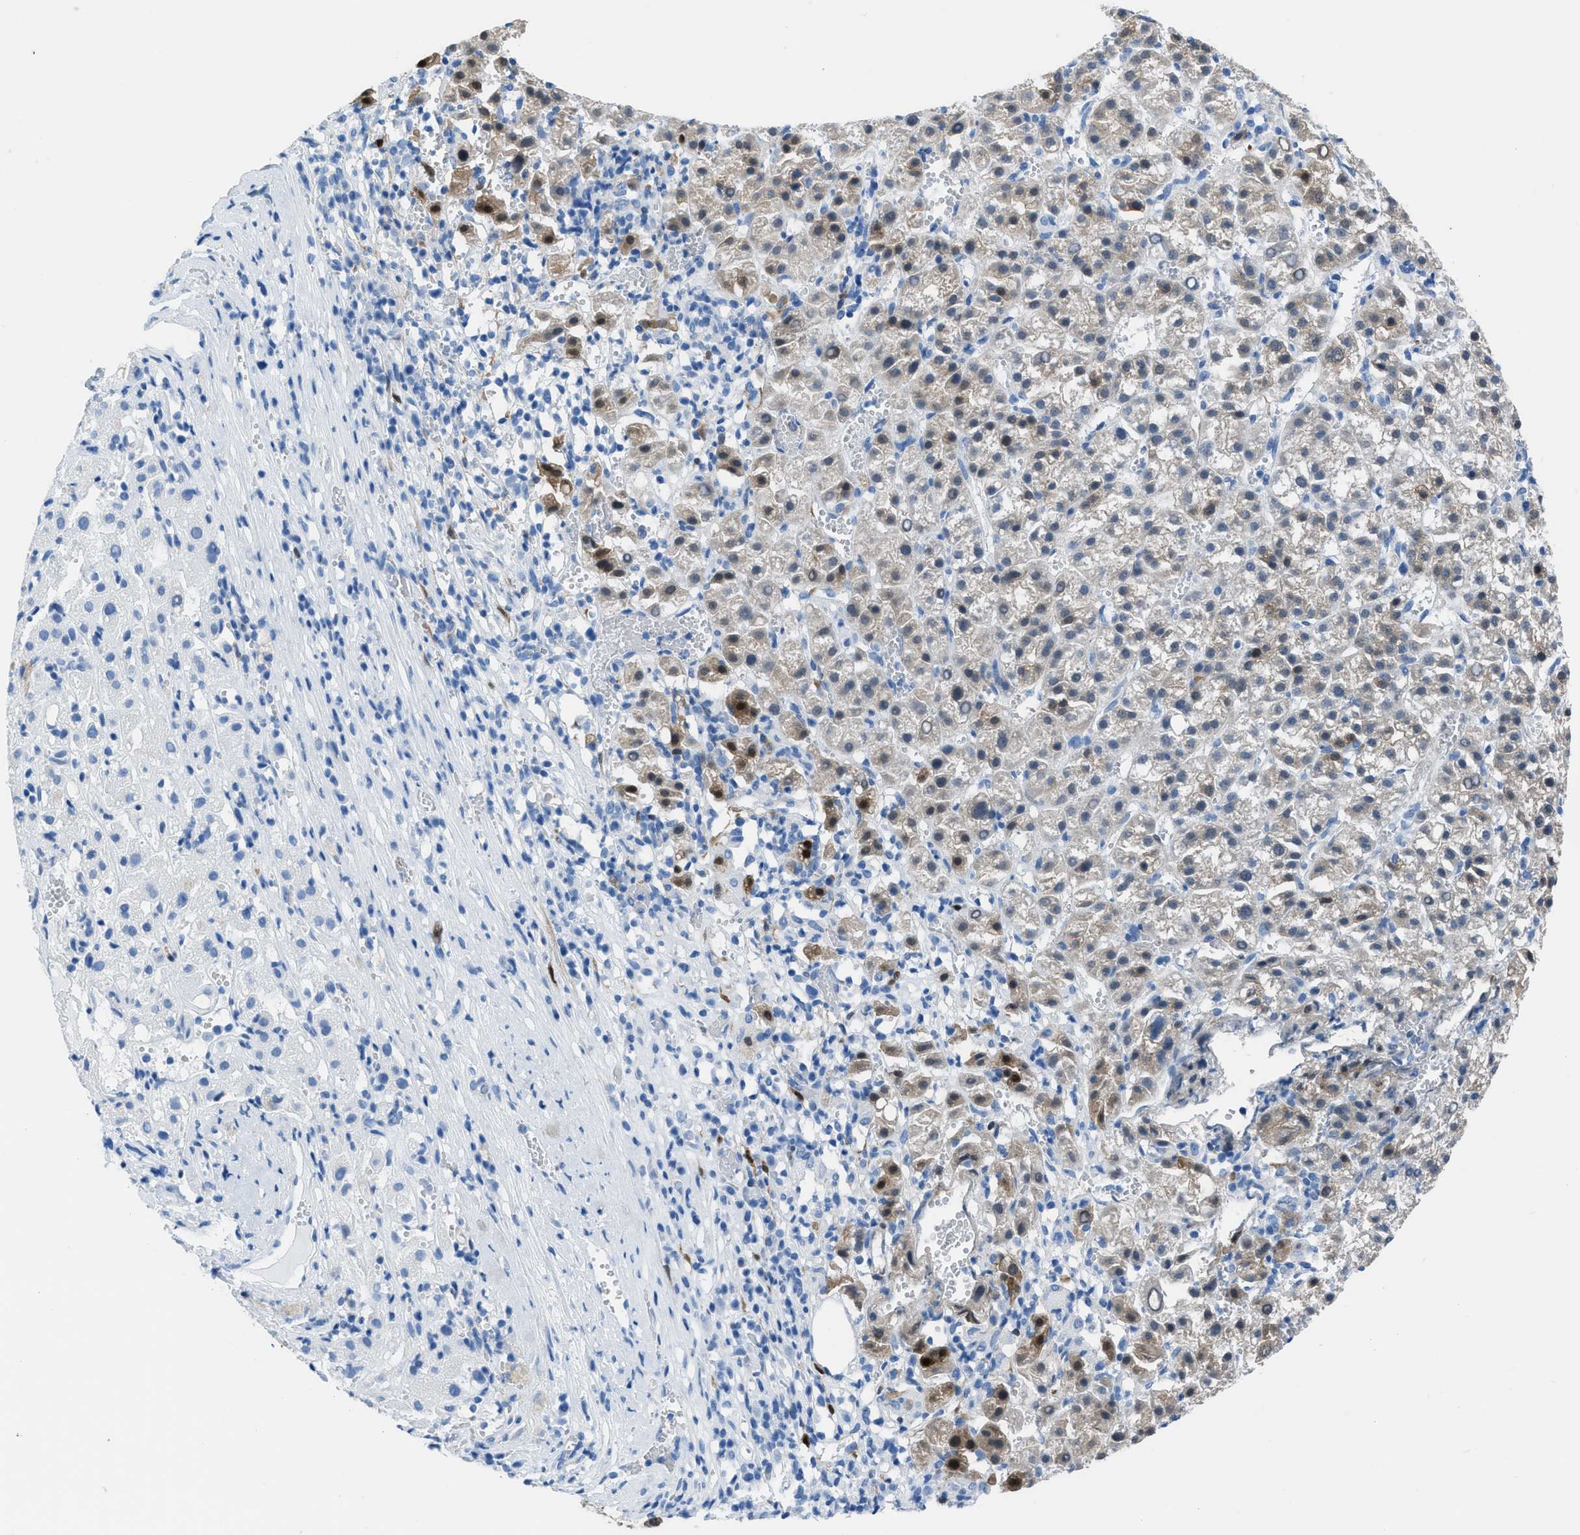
{"staining": {"intensity": "strong", "quantity": "<25%", "location": "cytoplasmic/membranous,nuclear"}, "tissue": "liver cancer", "cell_type": "Tumor cells", "image_type": "cancer", "snomed": [{"axis": "morphology", "description": "Carcinoma, Hepatocellular, NOS"}, {"axis": "topography", "description": "Liver"}], "caption": "This is an image of immunohistochemistry staining of liver cancer, which shows strong expression in the cytoplasmic/membranous and nuclear of tumor cells.", "gene": "CDKN2A", "patient": {"sex": "female", "age": 58}}